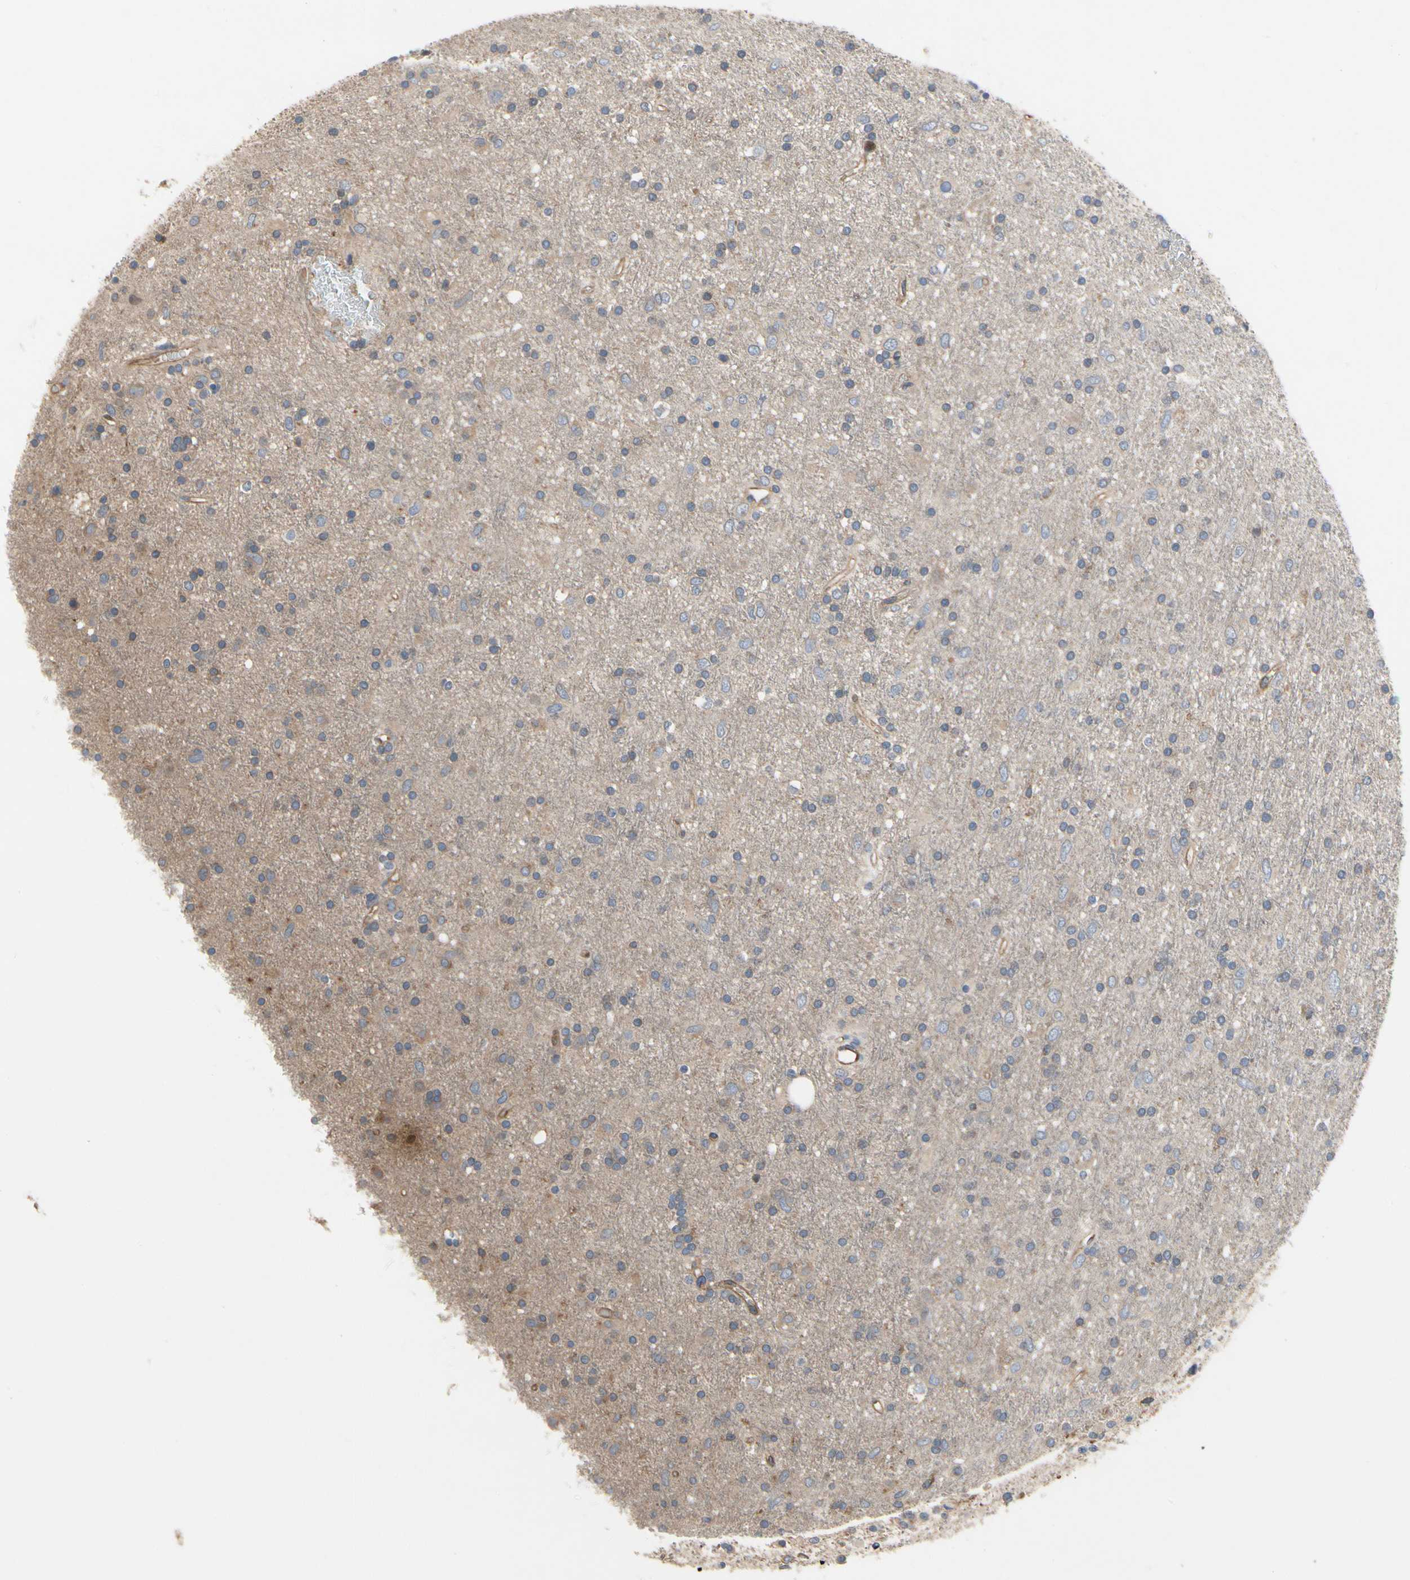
{"staining": {"intensity": "weak", "quantity": "25%-75%", "location": "cytoplasmic/membranous"}, "tissue": "glioma", "cell_type": "Tumor cells", "image_type": "cancer", "snomed": [{"axis": "morphology", "description": "Glioma, malignant, Low grade"}, {"axis": "topography", "description": "Brain"}], "caption": "Protein expression analysis of glioma demonstrates weak cytoplasmic/membranous expression in about 25%-75% of tumor cells.", "gene": "PDZK1", "patient": {"sex": "male", "age": 77}}